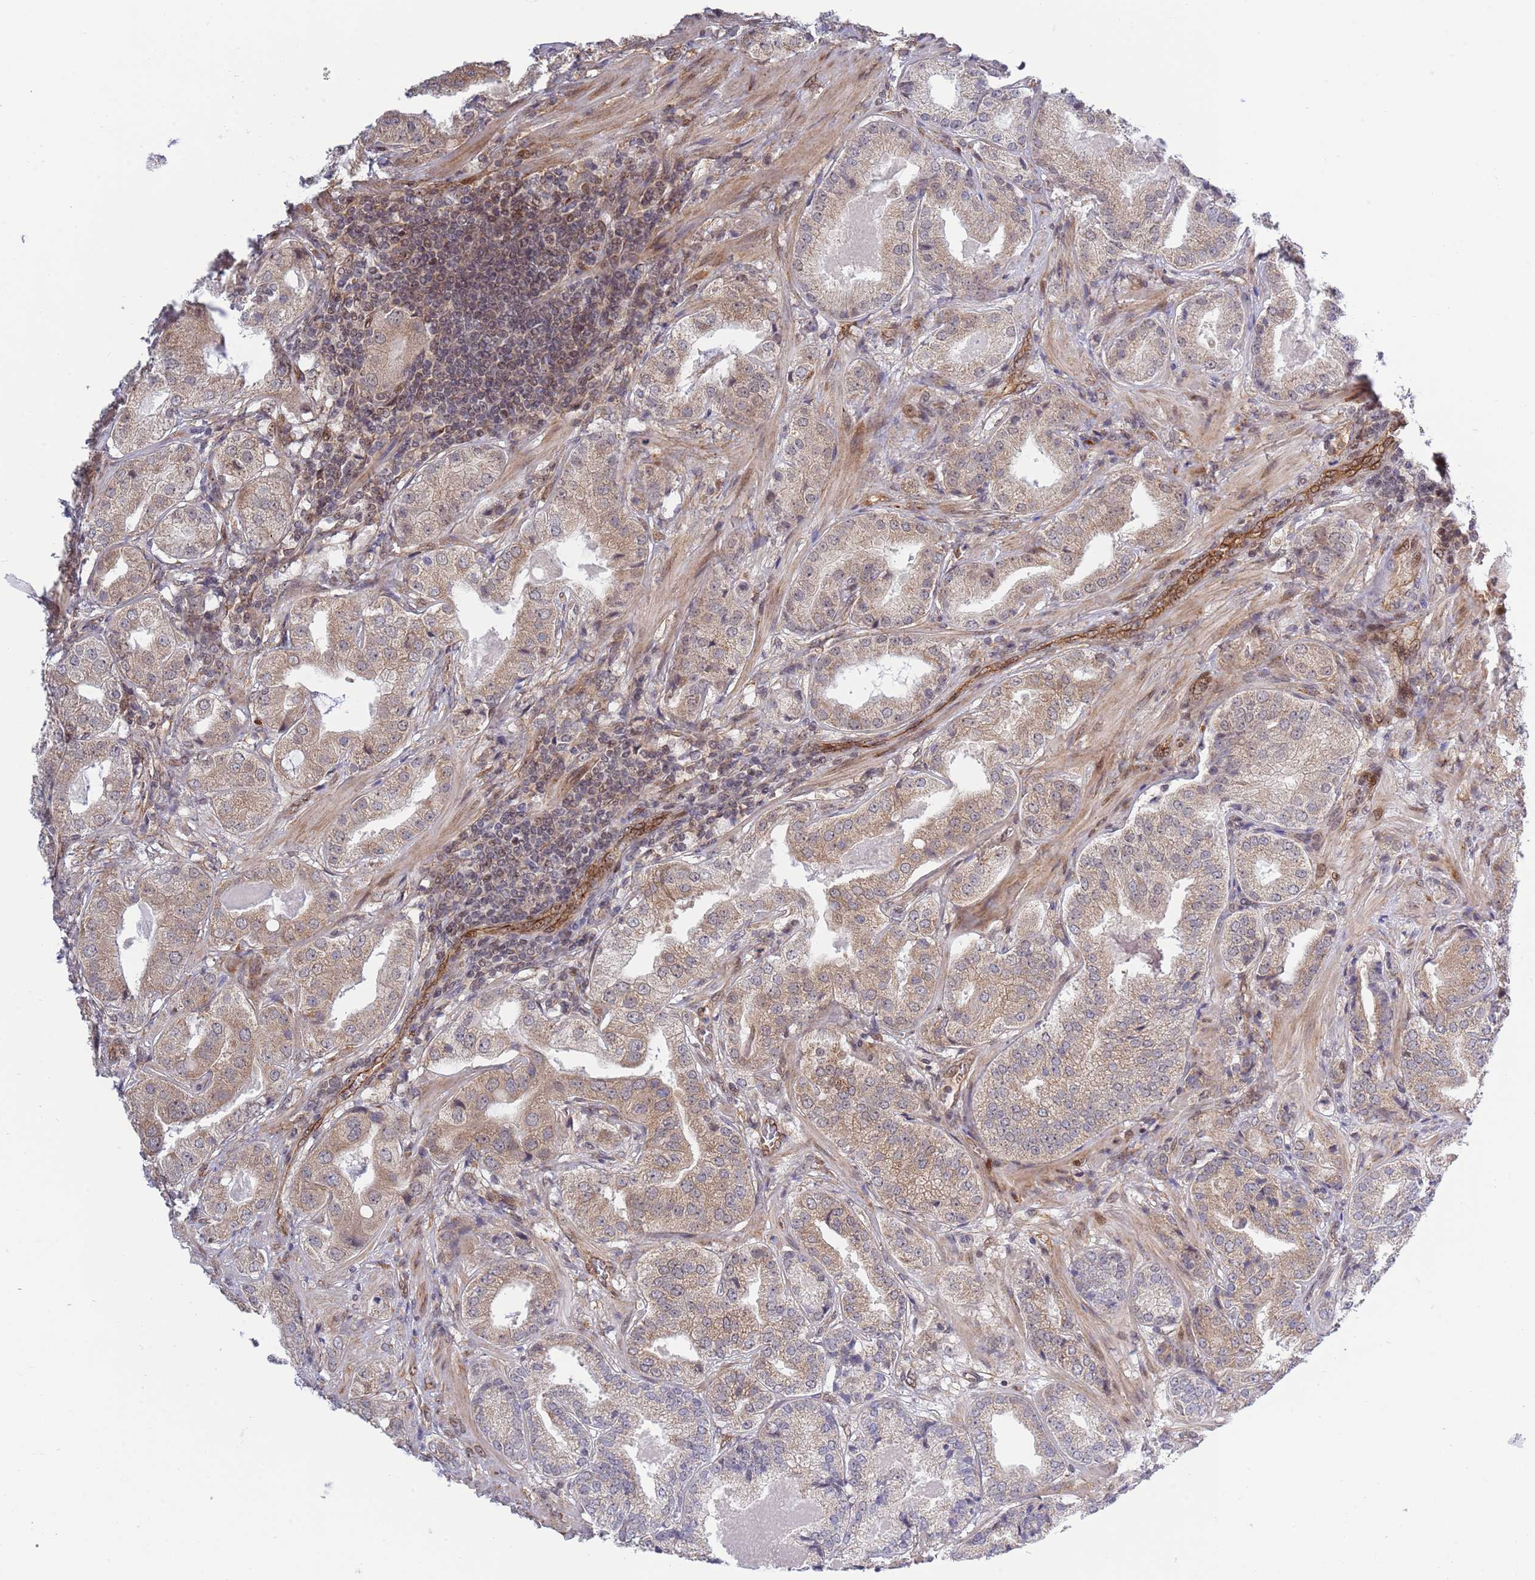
{"staining": {"intensity": "weak", "quantity": ">75%", "location": "cytoplasmic/membranous"}, "tissue": "prostate cancer", "cell_type": "Tumor cells", "image_type": "cancer", "snomed": [{"axis": "morphology", "description": "Adenocarcinoma, High grade"}, {"axis": "topography", "description": "Prostate"}], "caption": "A brown stain highlights weak cytoplasmic/membranous positivity of a protein in human prostate adenocarcinoma (high-grade) tumor cells.", "gene": "TBX10", "patient": {"sex": "male", "age": 63}}